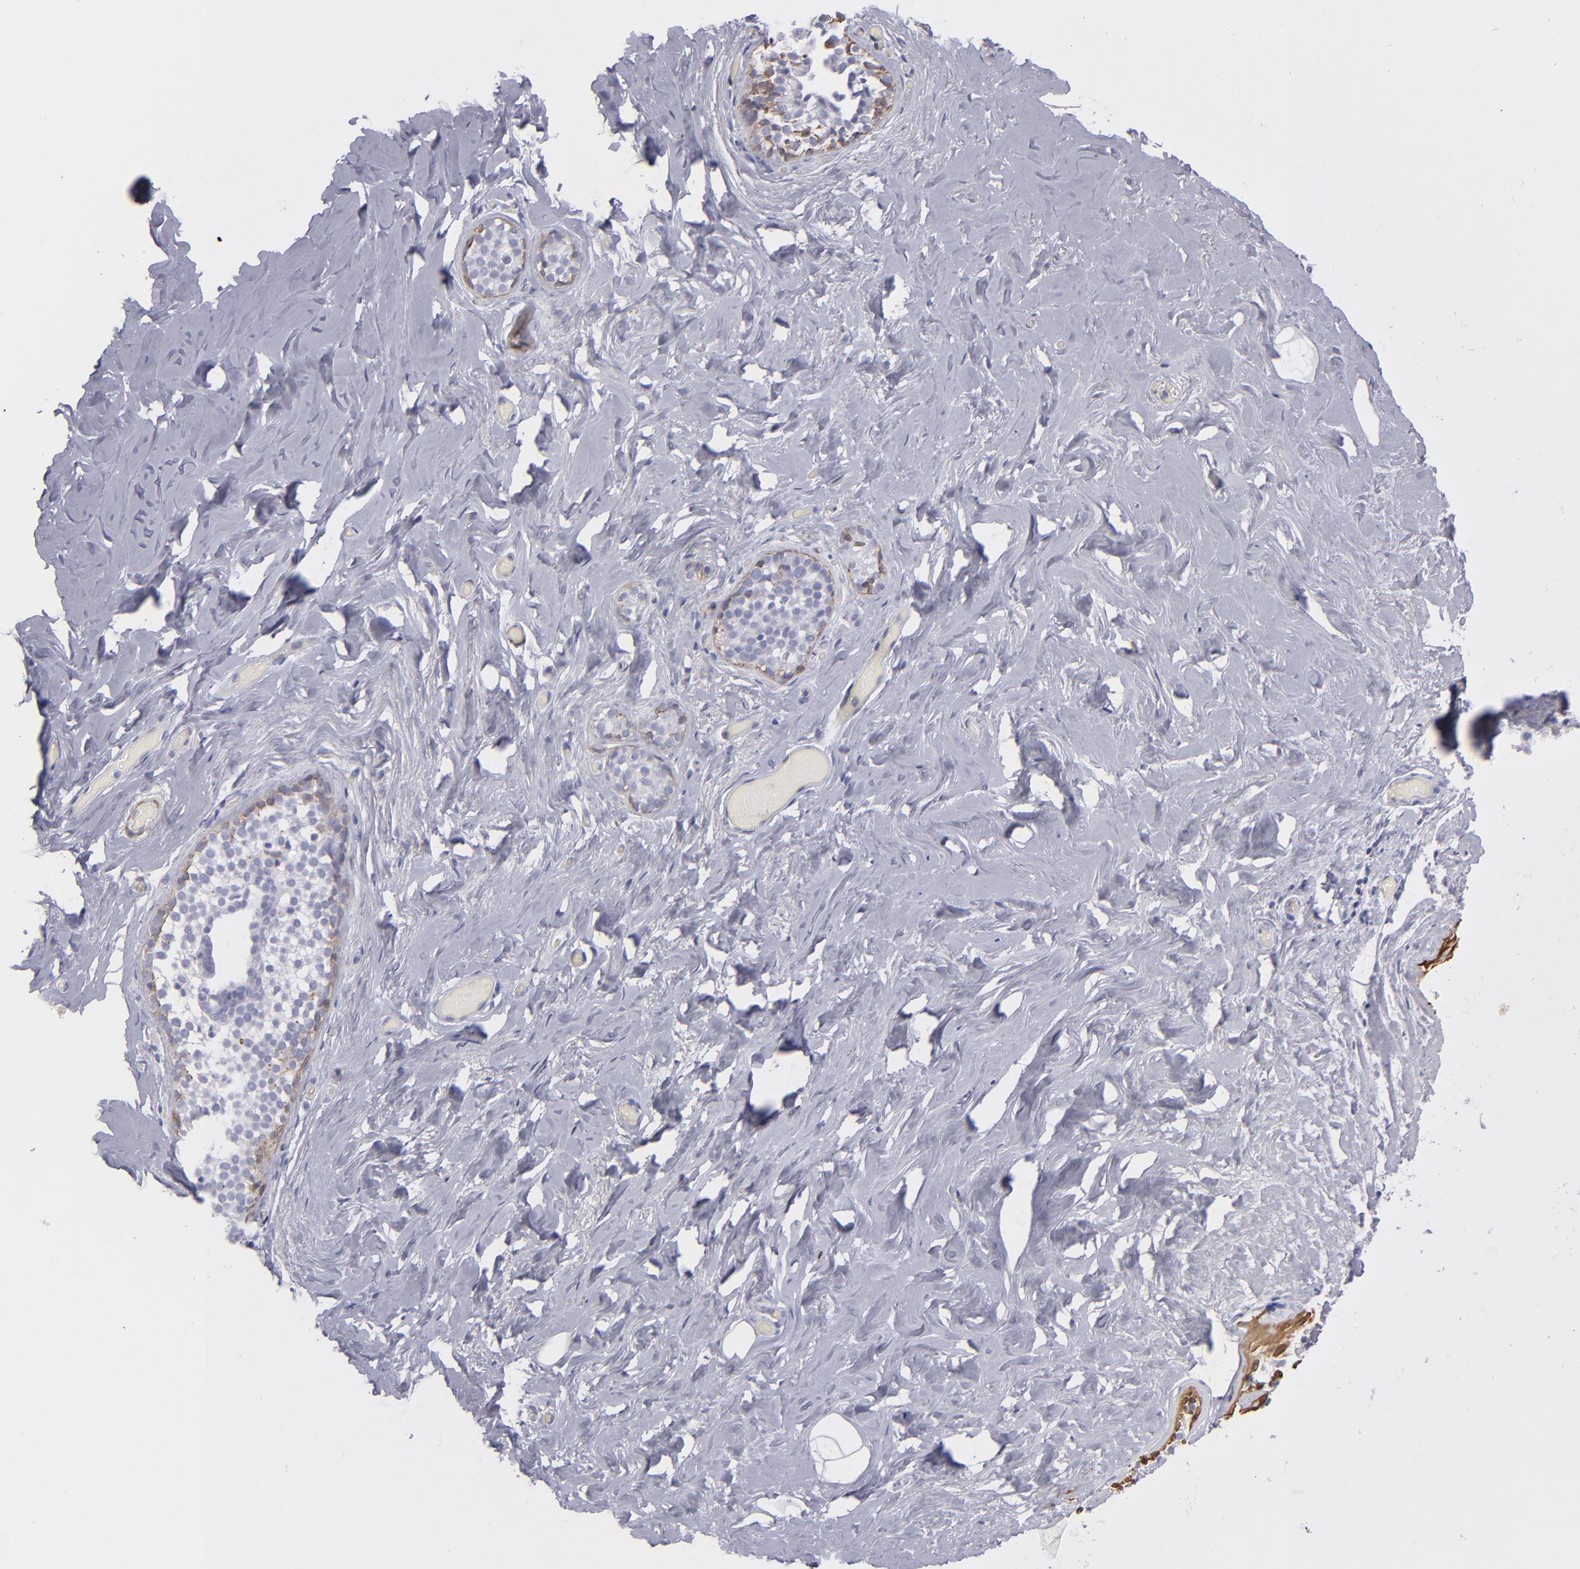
{"staining": {"intensity": "negative", "quantity": "none", "location": "none"}, "tissue": "breast", "cell_type": "Glandular cells", "image_type": "normal", "snomed": [{"axis": "morphology", "description": "Normal tissue, NOS"}, {"axis": "topography", "description": "Breast"}], "caption": "Breast stained for a protein using immunohistochemistry shows no positivity glandular cells.", "gene": "MYH11", "patient": {"sex": "female", "age": 75}}